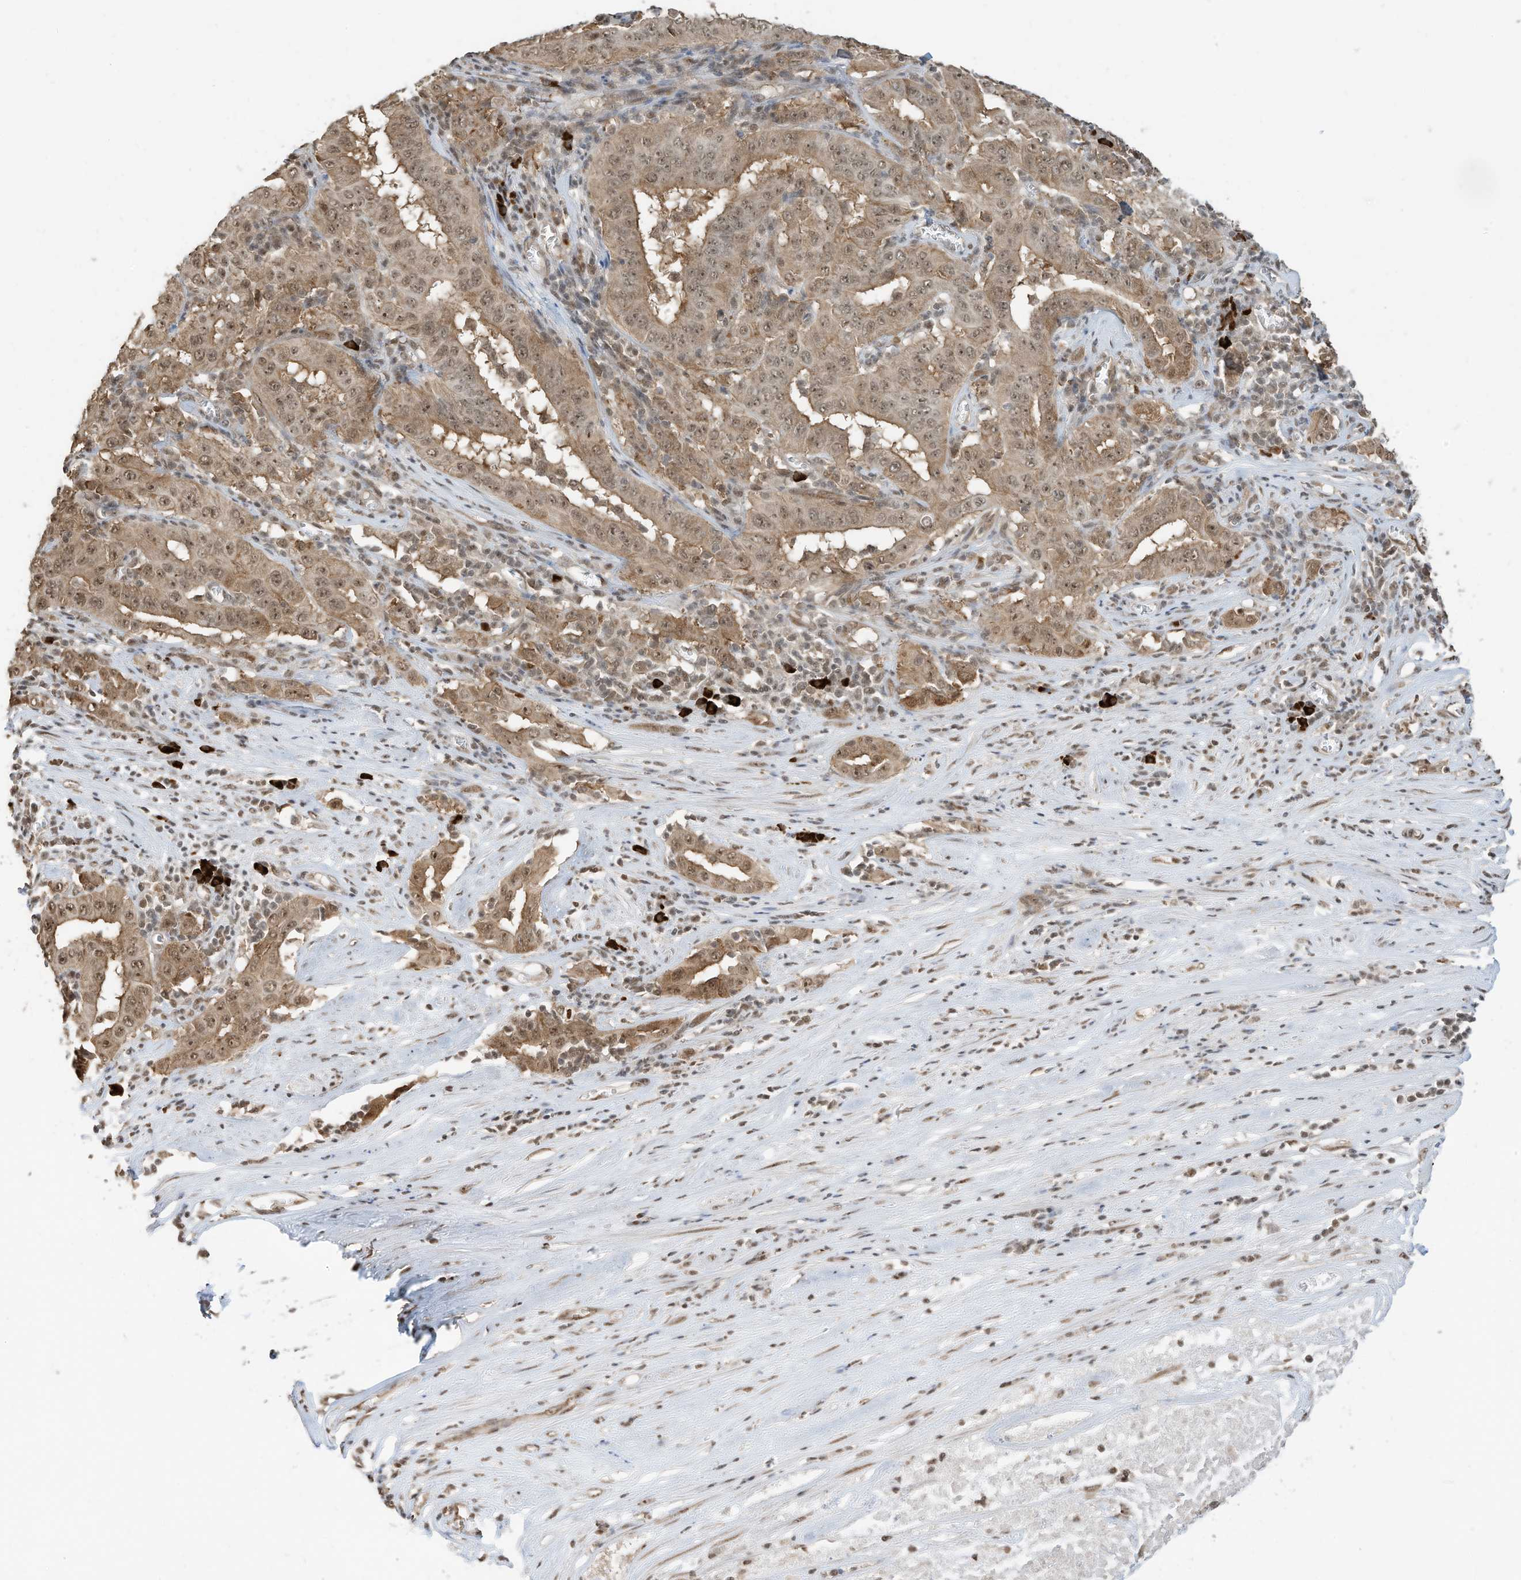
{"staining": {"intensity": "moderate", "quantity": ">75%", "location": "cytoplasmic/membranous,nuclear"}, "tissue": "pancreatic cancer", "cell_type": "Tumor cells", "image_type": "cancer", "snomed": [{"axis": "morphology", "description": "Adenocarcinoma, NOS"}, {"axis": "topography", "description": "Pancreas"}], "caption": "IHC image of neoplastic tissue: human adenocarcinoma (pancreatic) stained using immunohistochemistry shows medium levels of moderate protein expression localized specifically in the cytoplasmic/membranous and nuclear of tumor cells, appearing as a cytoplasmic/membranous and nuclear brown color.", "gene": "ZNF195", "patient": {"sex": "male", "age": 63}}